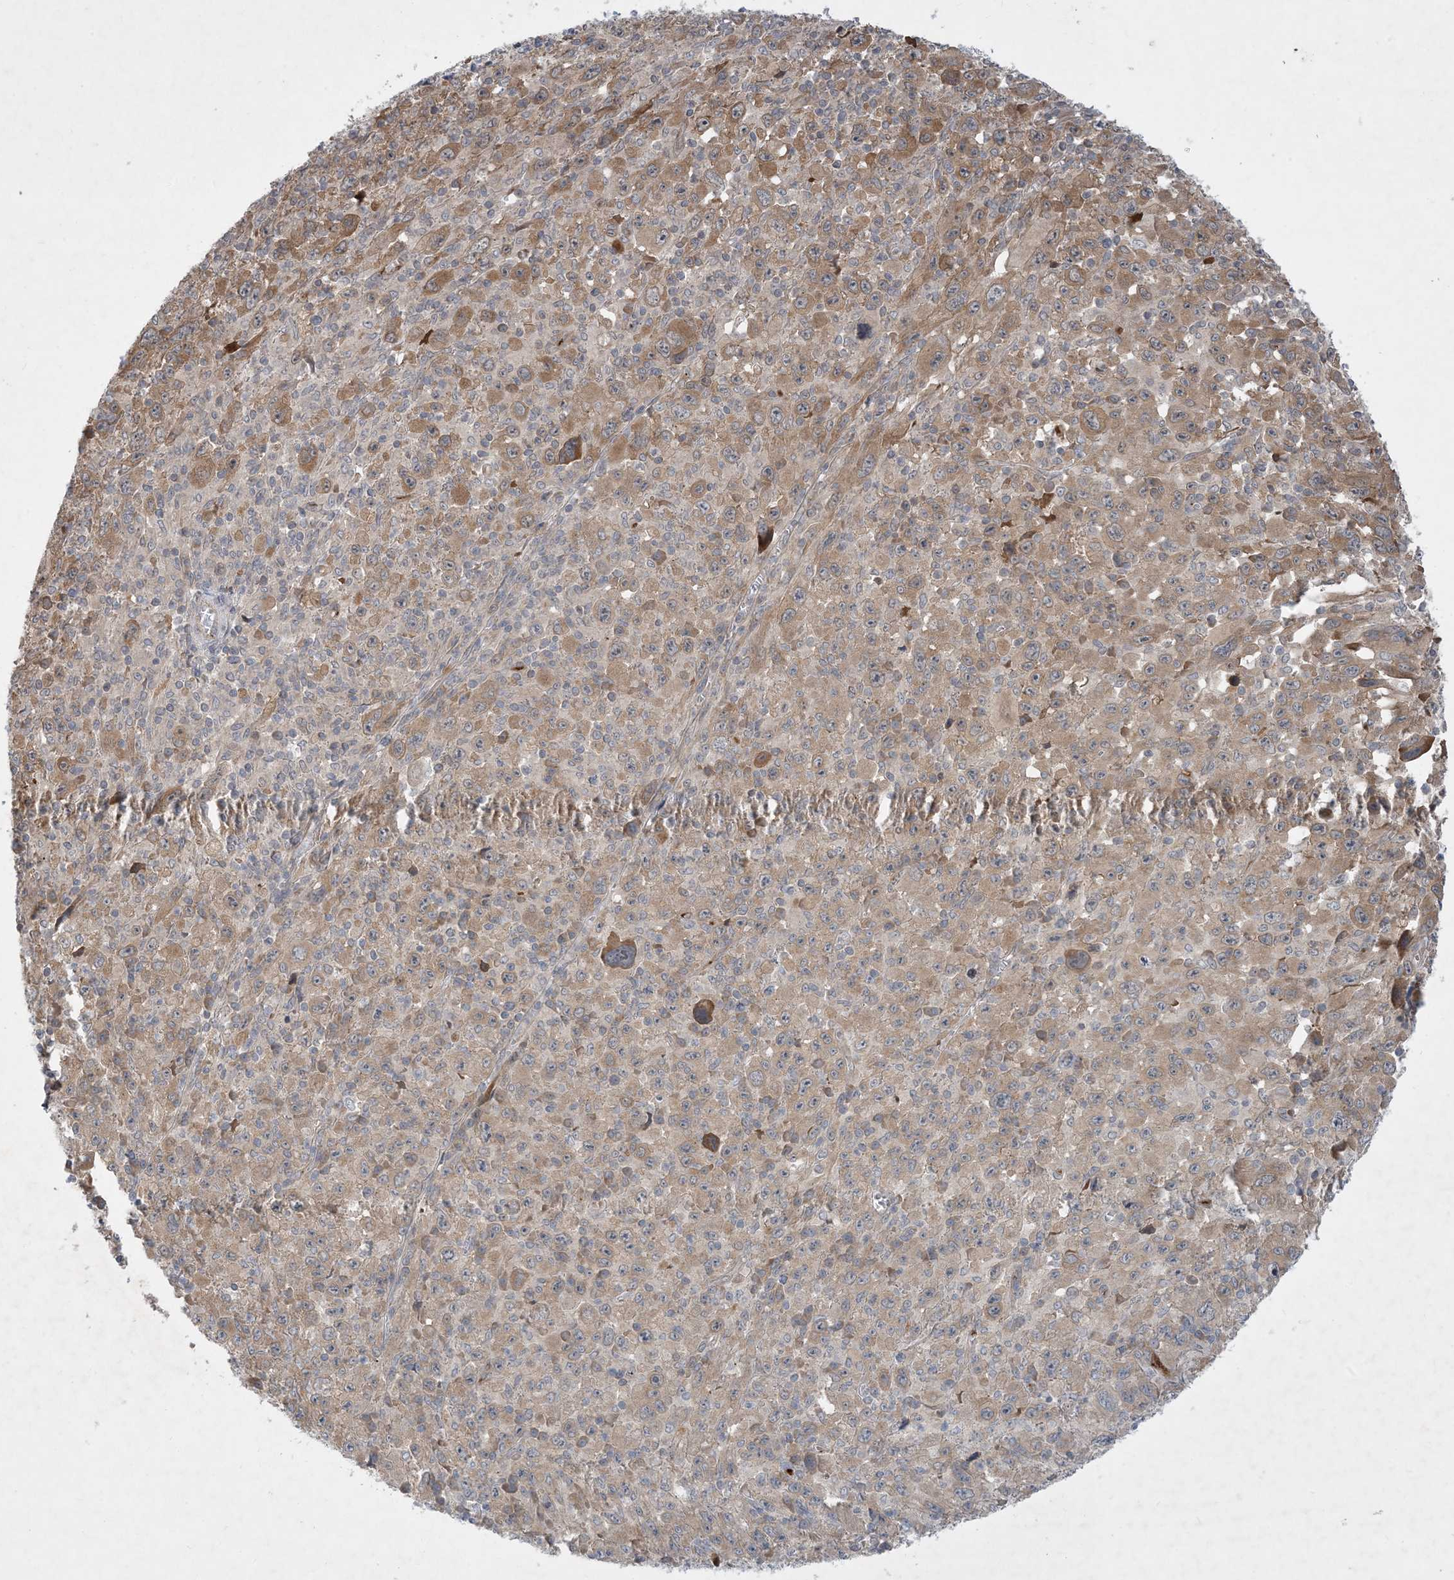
{"staining": {"intensity": "moderate", "quantity": ">75%", "location": "cytoplasmic/membranous"}, "tissue": "melanoma", "cell_type": "Tumor cells", "image_type": "cancer", "snomed": [{"axis": "morphology", "description": "Malignant melanoma, Metastatic site"}, {"axis": "topography", "description": "Skin"}], "caption": "Approximately >75% of tumor cells in human malignant melanoma (metastatic site) show moderate cytoplasmic/membranous protein positivity as visualized by brown immunohistochemical staining.", "gene": "TINAG", "patient": {"sex": "female", "age": 56}}